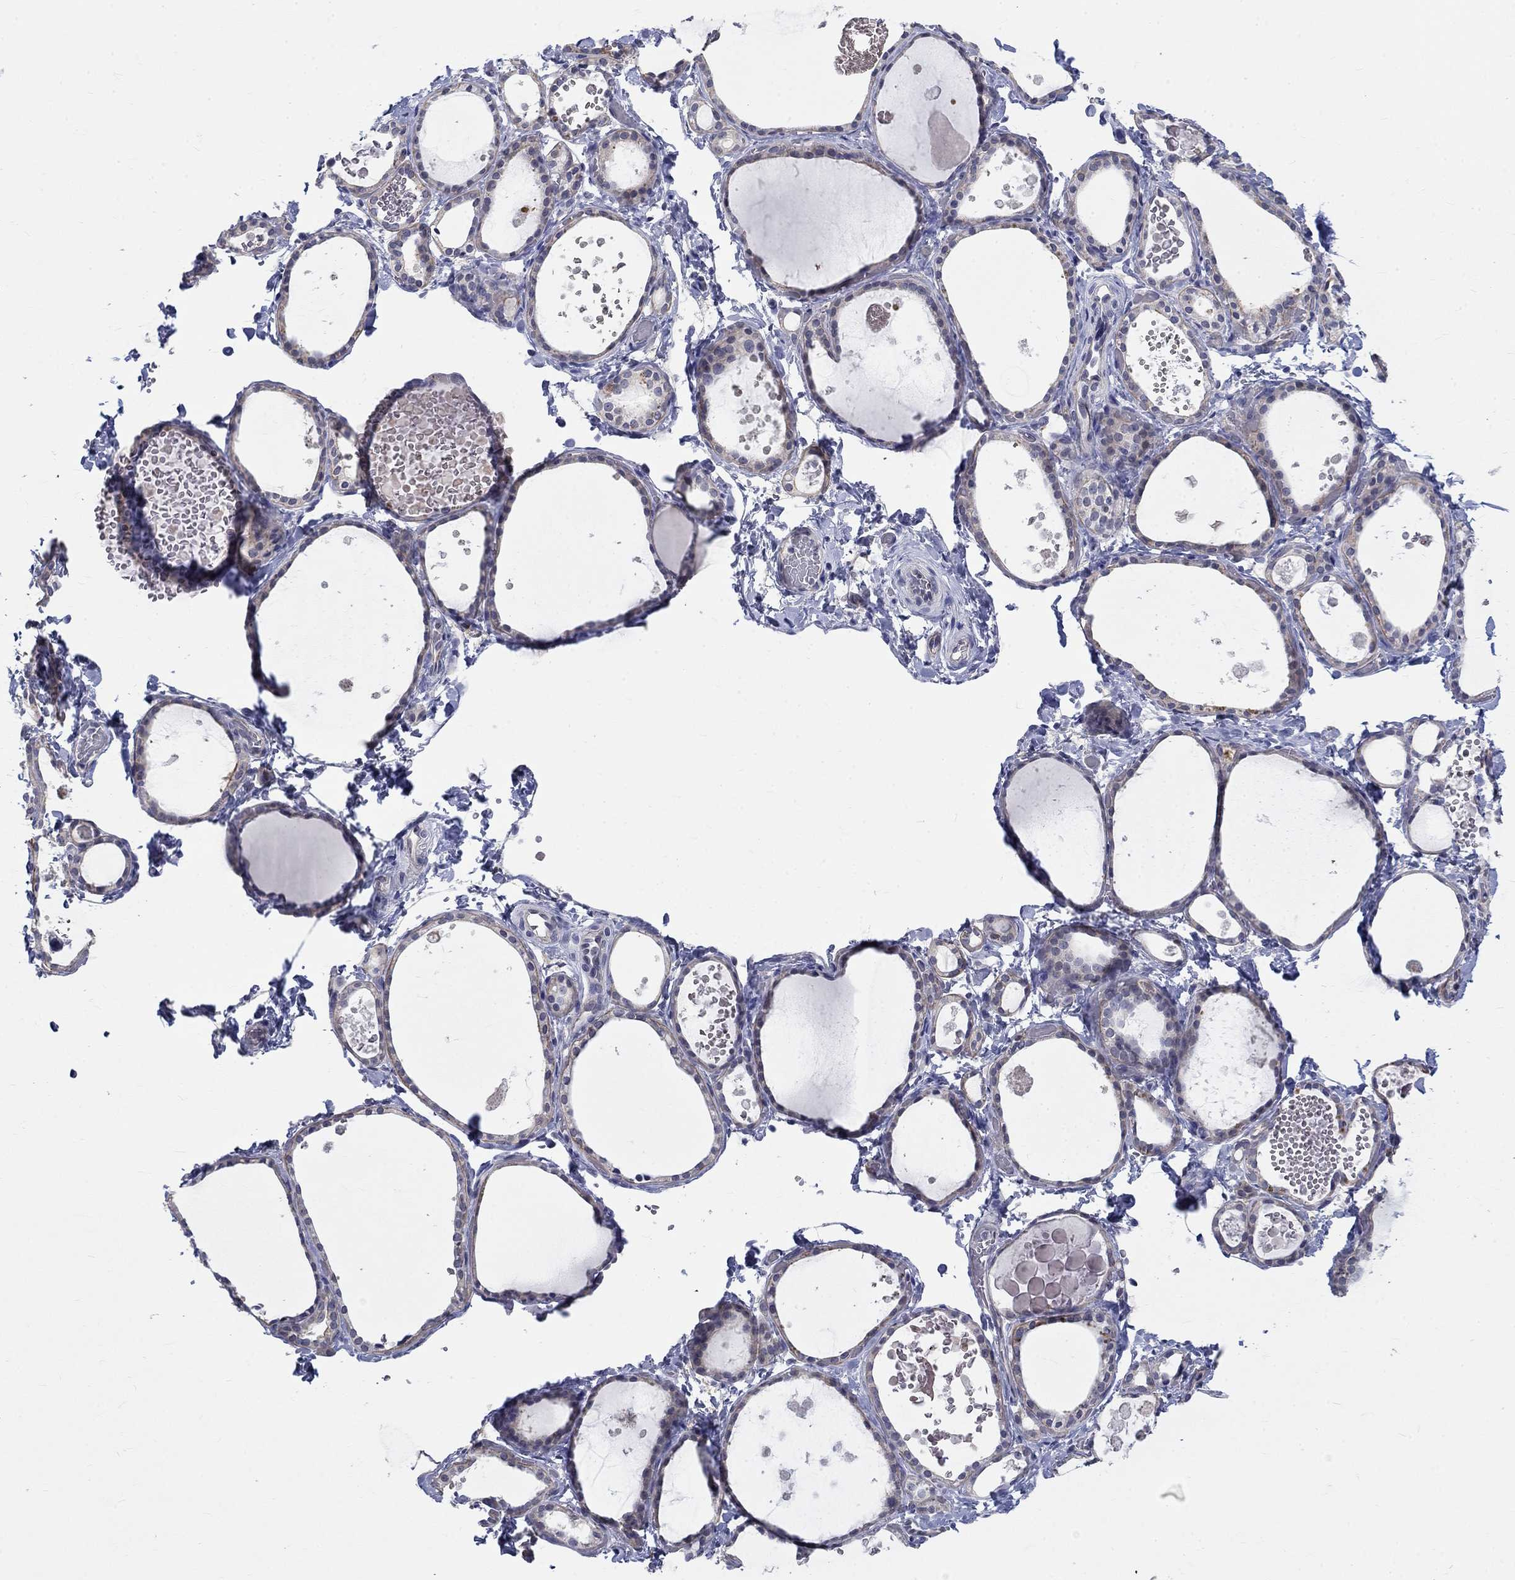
{"staining": {"intensity": "weak", "quantity": "25%-75%", "location": "cytoplasmic/membranous"}, "tissue": "thyroid gland", "cell_type": "Glandular cells", "image_type": "normal", "snomed": [{"axis": "morphology", "description": "Normal tissue, NOS"}, {"axis": "topography", "description": "Thyroid gland"}], "caption": "Protein expression analysis of benign thyroid gland exhibits weak cytoplasmic/membranous positivity in about 25%-75% of glandular cells. (DAB (3,3'-diaminobenzidine) IHC with brightfield microscopy, high magnification).", "gene": "EGFLAM", "patient": {"sex": "female", "age": 56}}